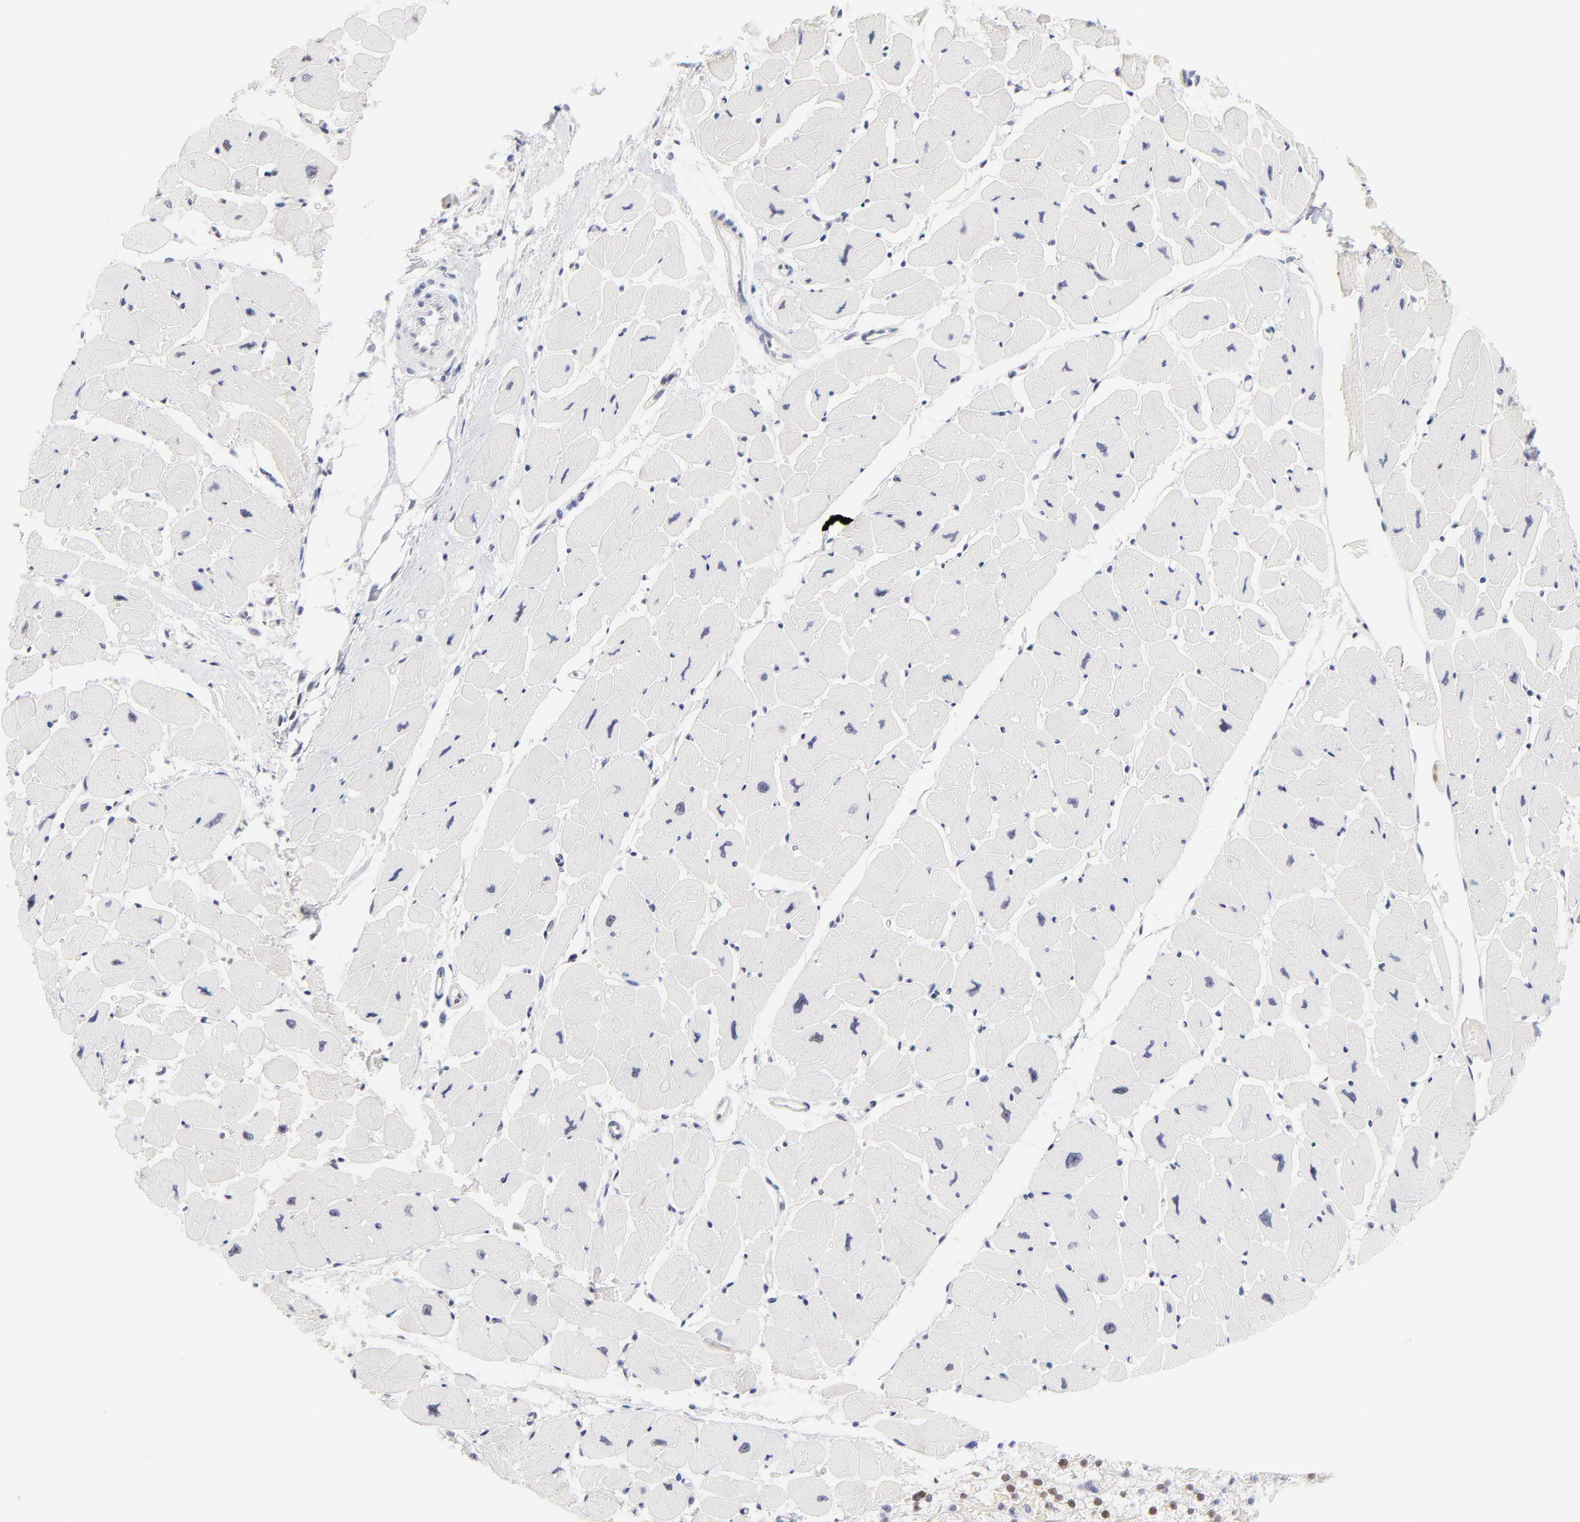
{"staining": {"intensity": "negative", "quantity": "none", "location": "none"}, "tissue": "heart muscle", "cell_type": "Cardiomyocytes", "image_type": "normal", "snomed": [{"axis": "morphology", "description": "Normal tissue, NOS"}, {"axis": "topography", "description": "Heart"}], "caption": "High magnification brightfield microscopy of normal heart muscle stained with DAB (brown) and counterstained with hematoxylin (blue): cardiomyocytes show no significant expression. (IHC, brightfield microscopy, high magnification).", "gene": "ZNF74", "patient": {"sex": "female", "age": 54}}